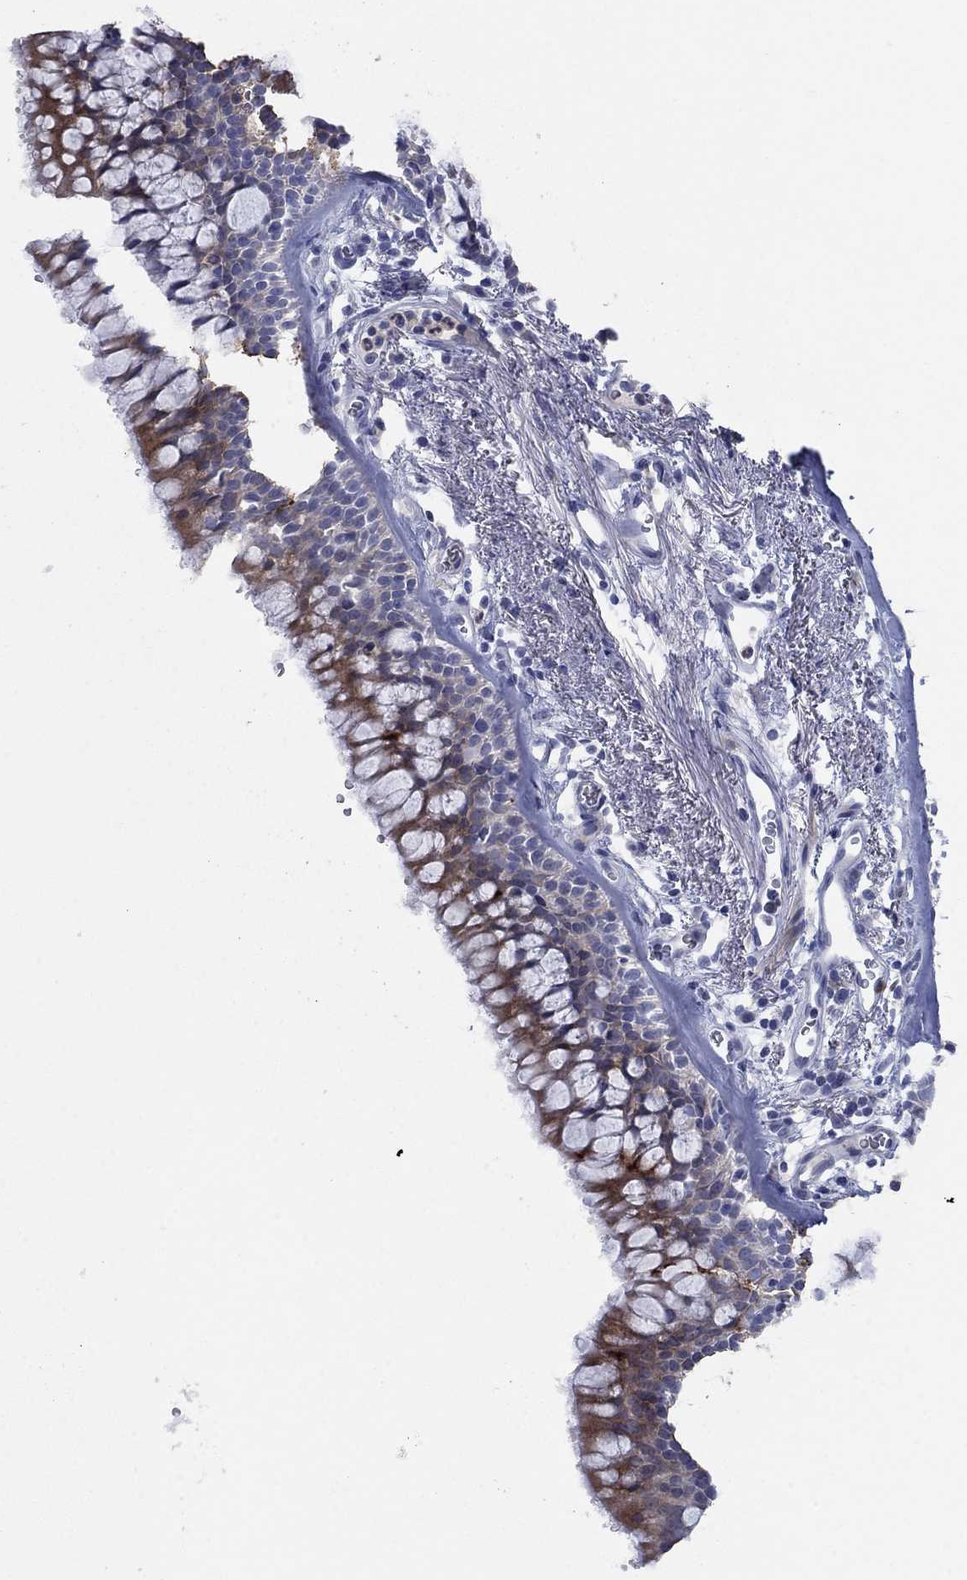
{"staining": {"intensity": "moderate", "quantity": "25%-75%", "location": "cytoplasmic/membranous"}, "tissue": "bronchus", "cell_type": "Respiratory epithelial cells", "image_type": "normal", "snomed": [{"axis": "morphology", "description": "Normal tissue, NOS"}, {"axis": "topography", "description": "Bronchus"}, {"axis": "topography", "description": "Lung"}], "caption": "An IHC micrograph of unremarkable tissue is shown. Protein staining in brown highlights moderate cytoplasmic/membranous positivity in bronchus within respiratory epithelial cells.", "gene": "TMEM249", "patient": {"sex": "female", "age": 57}}